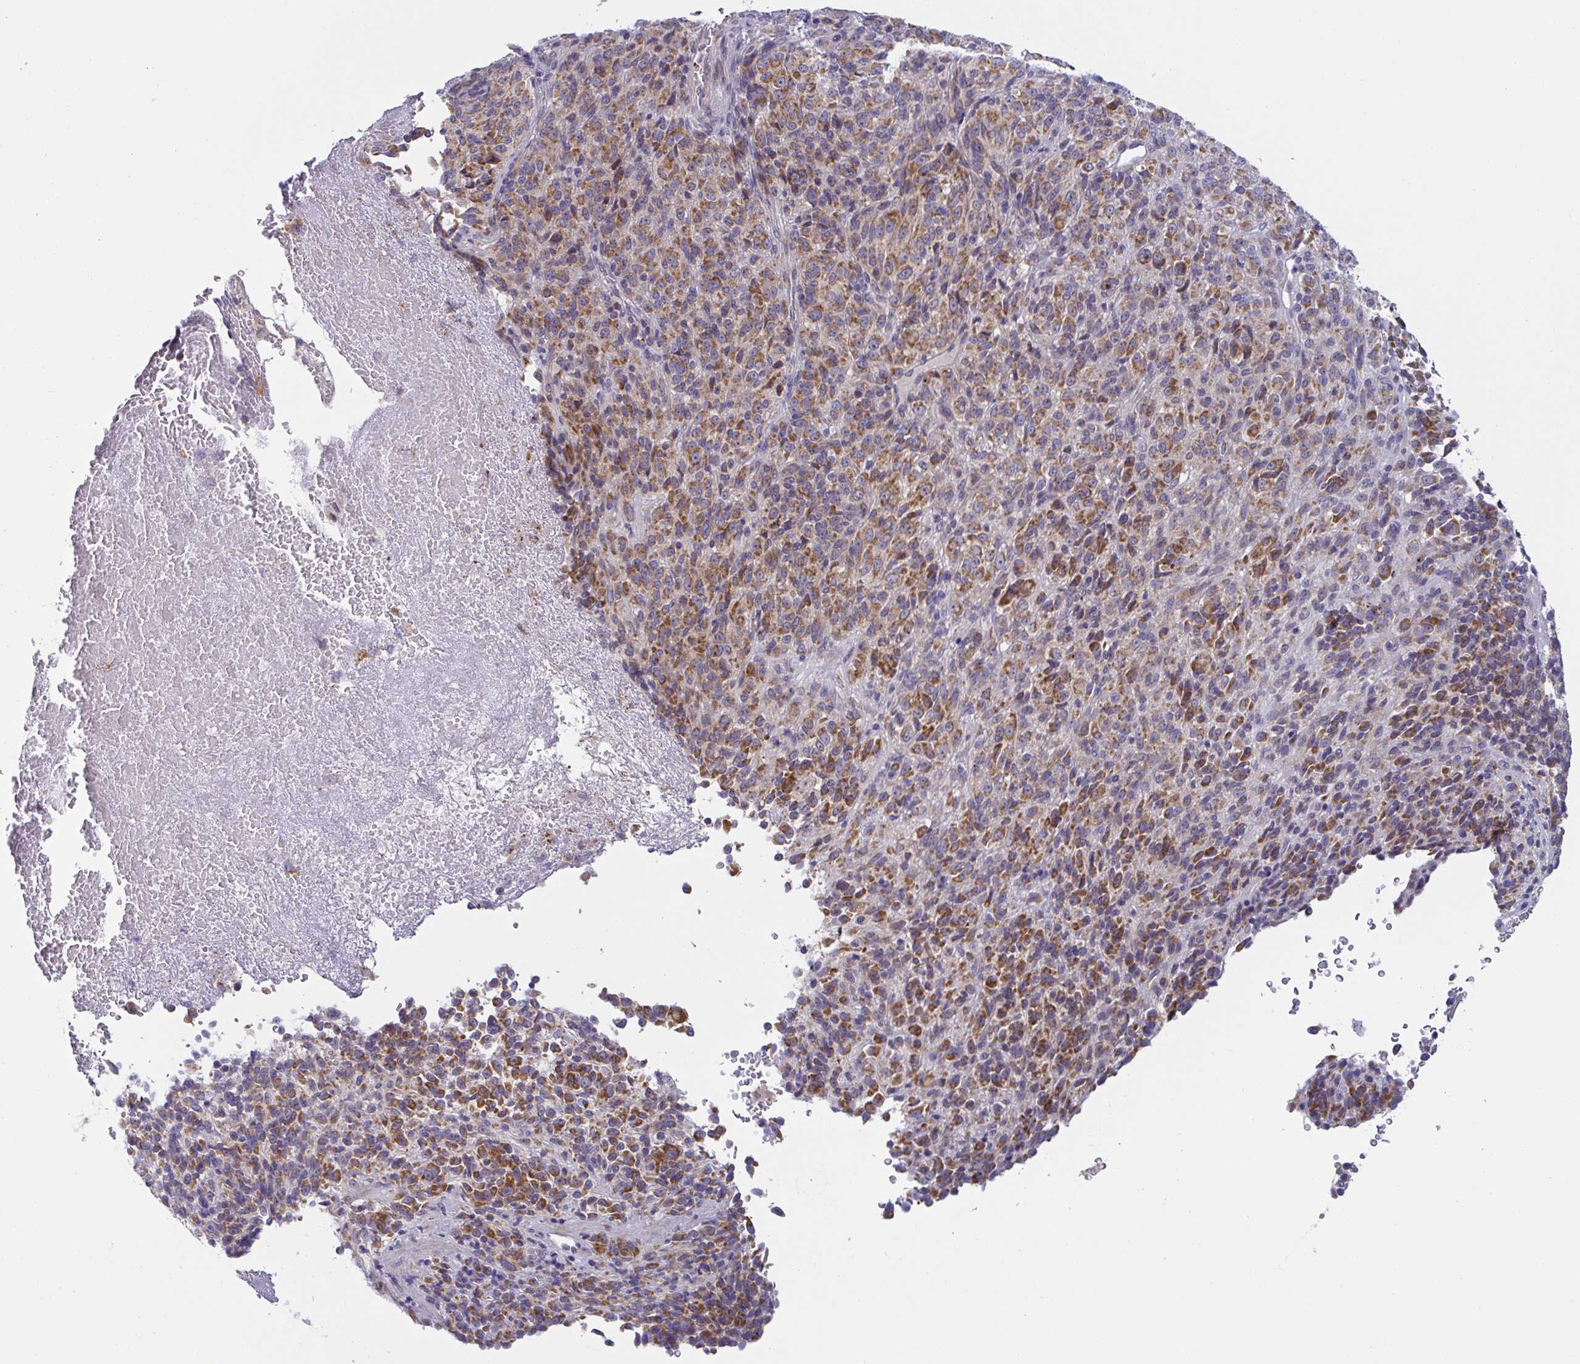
{"staining": {"intensity": "moderate", "quantity": ">75%", "location": "cytoplasmic/membranous"}, "tissue": "melanoma", "cell_type": "Tumor cells", "image_type": "cancer", "snomed": [{"axis": "morphology", "description": "Malignant melanoma, Metastatic site"}, {"axis": "topography", "description": "Brain"}], "caption": "A medium amount of moderate cytoplasmic/membranous staining is seen in approximately >75% of tumor cells in melanoma tissue. The protein is stained brown, and the nuclei are stained in blue (DAB IHC with brightfield microscopy, high magnification).", "gene": "MRPS2", "patient": {"sex": "female", "age": 56}}